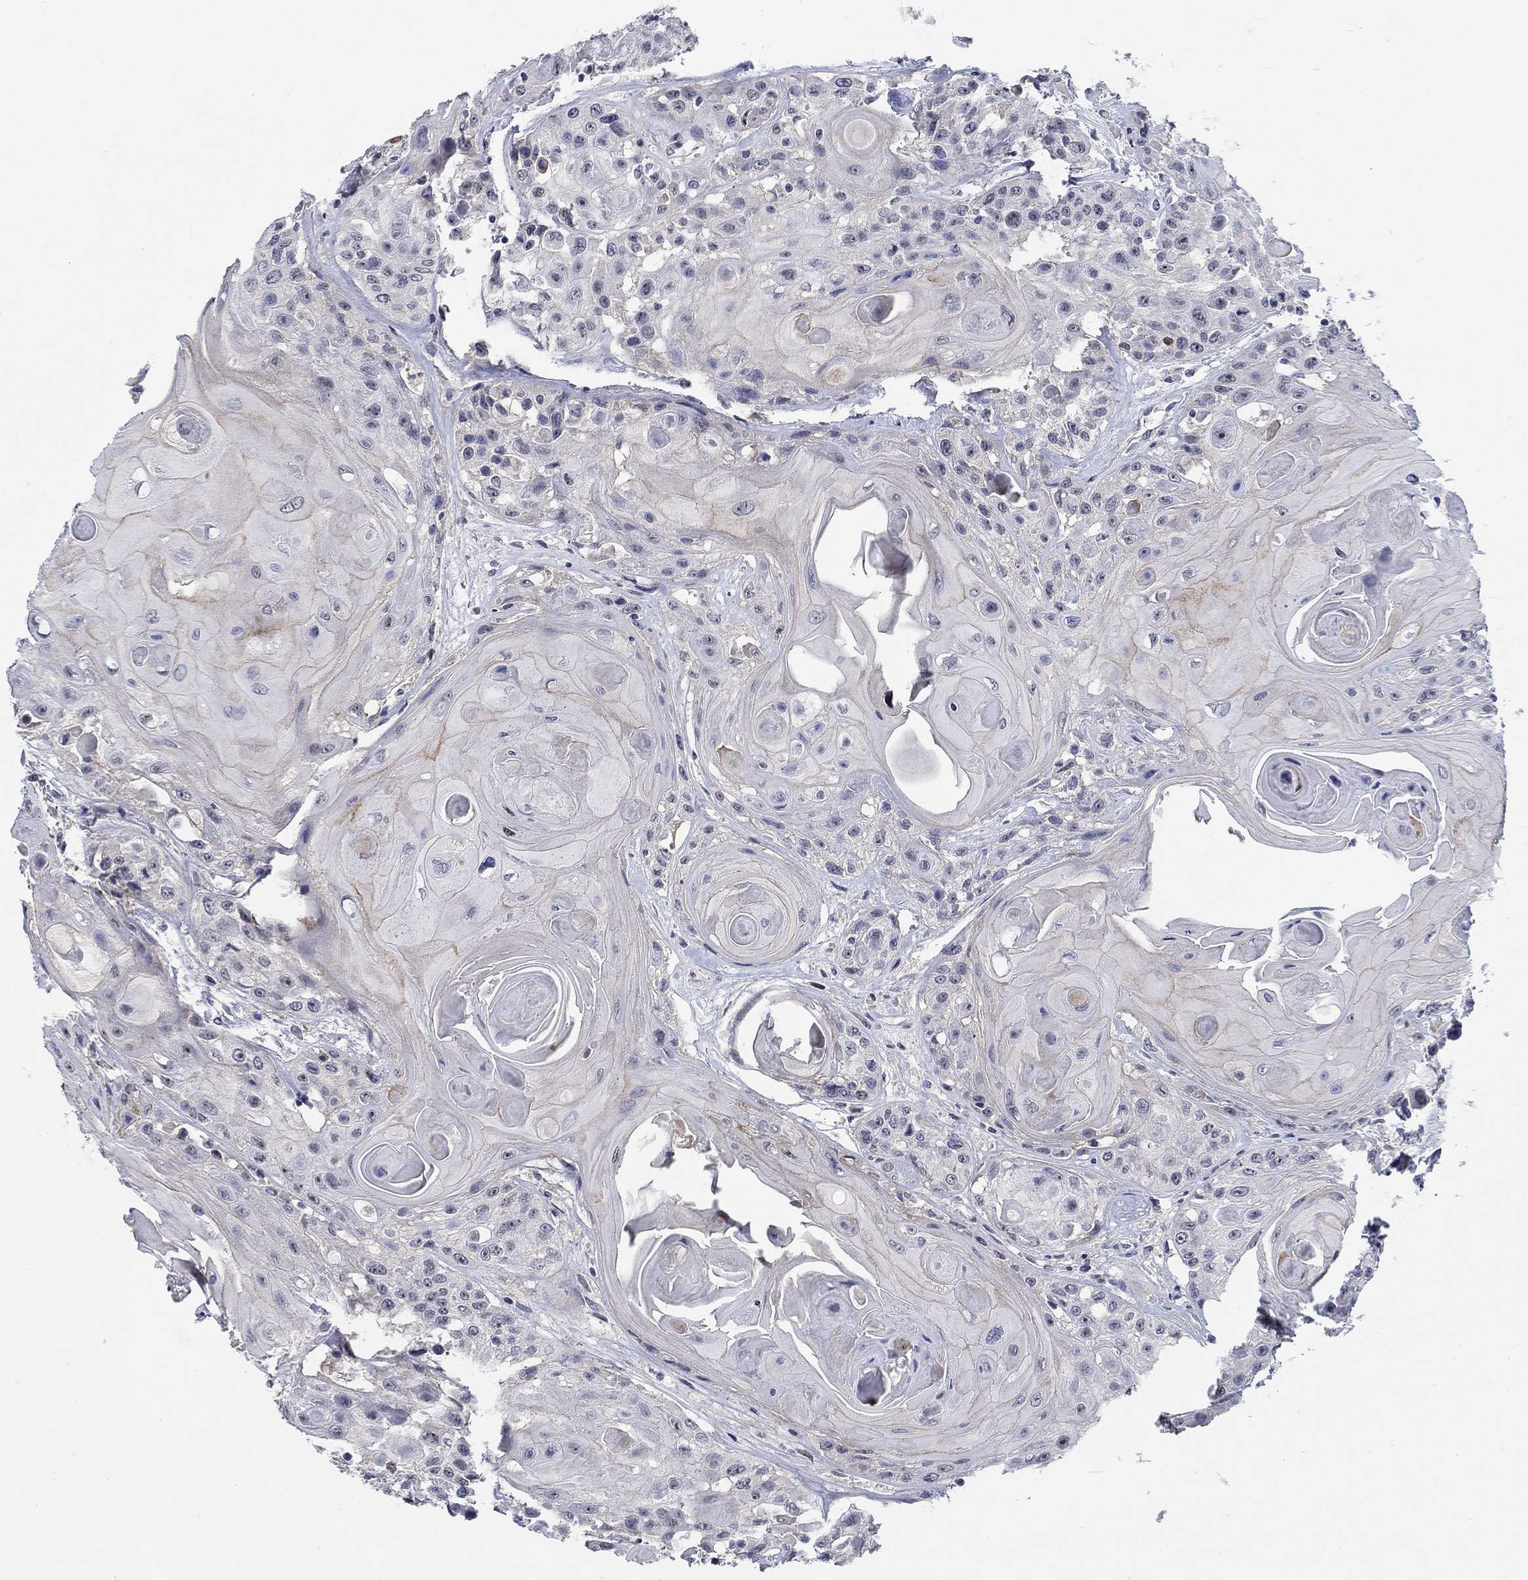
{"staining": {"intensity": "strong", "quantity": "<25%", "location": "nuclear"}, "tissue": "head and neck cancer", "cell_type": "Tumor cells", "image_type": "cancer", "snomed": [{"axis": "morphology", "description": "Squamous cell carcinoma, NOS"}, {"axis": "topography", "description": "Head-Neck"}], "caption": "This histopathology image exhibits immunohistochemistry staining of human squamous cell carcinoma (head and neck), with medium strong nuclear positivity in about <25% of tumor cells.", "gene": "SMIM18", "patient": {"sex": "female", "age": 59}}